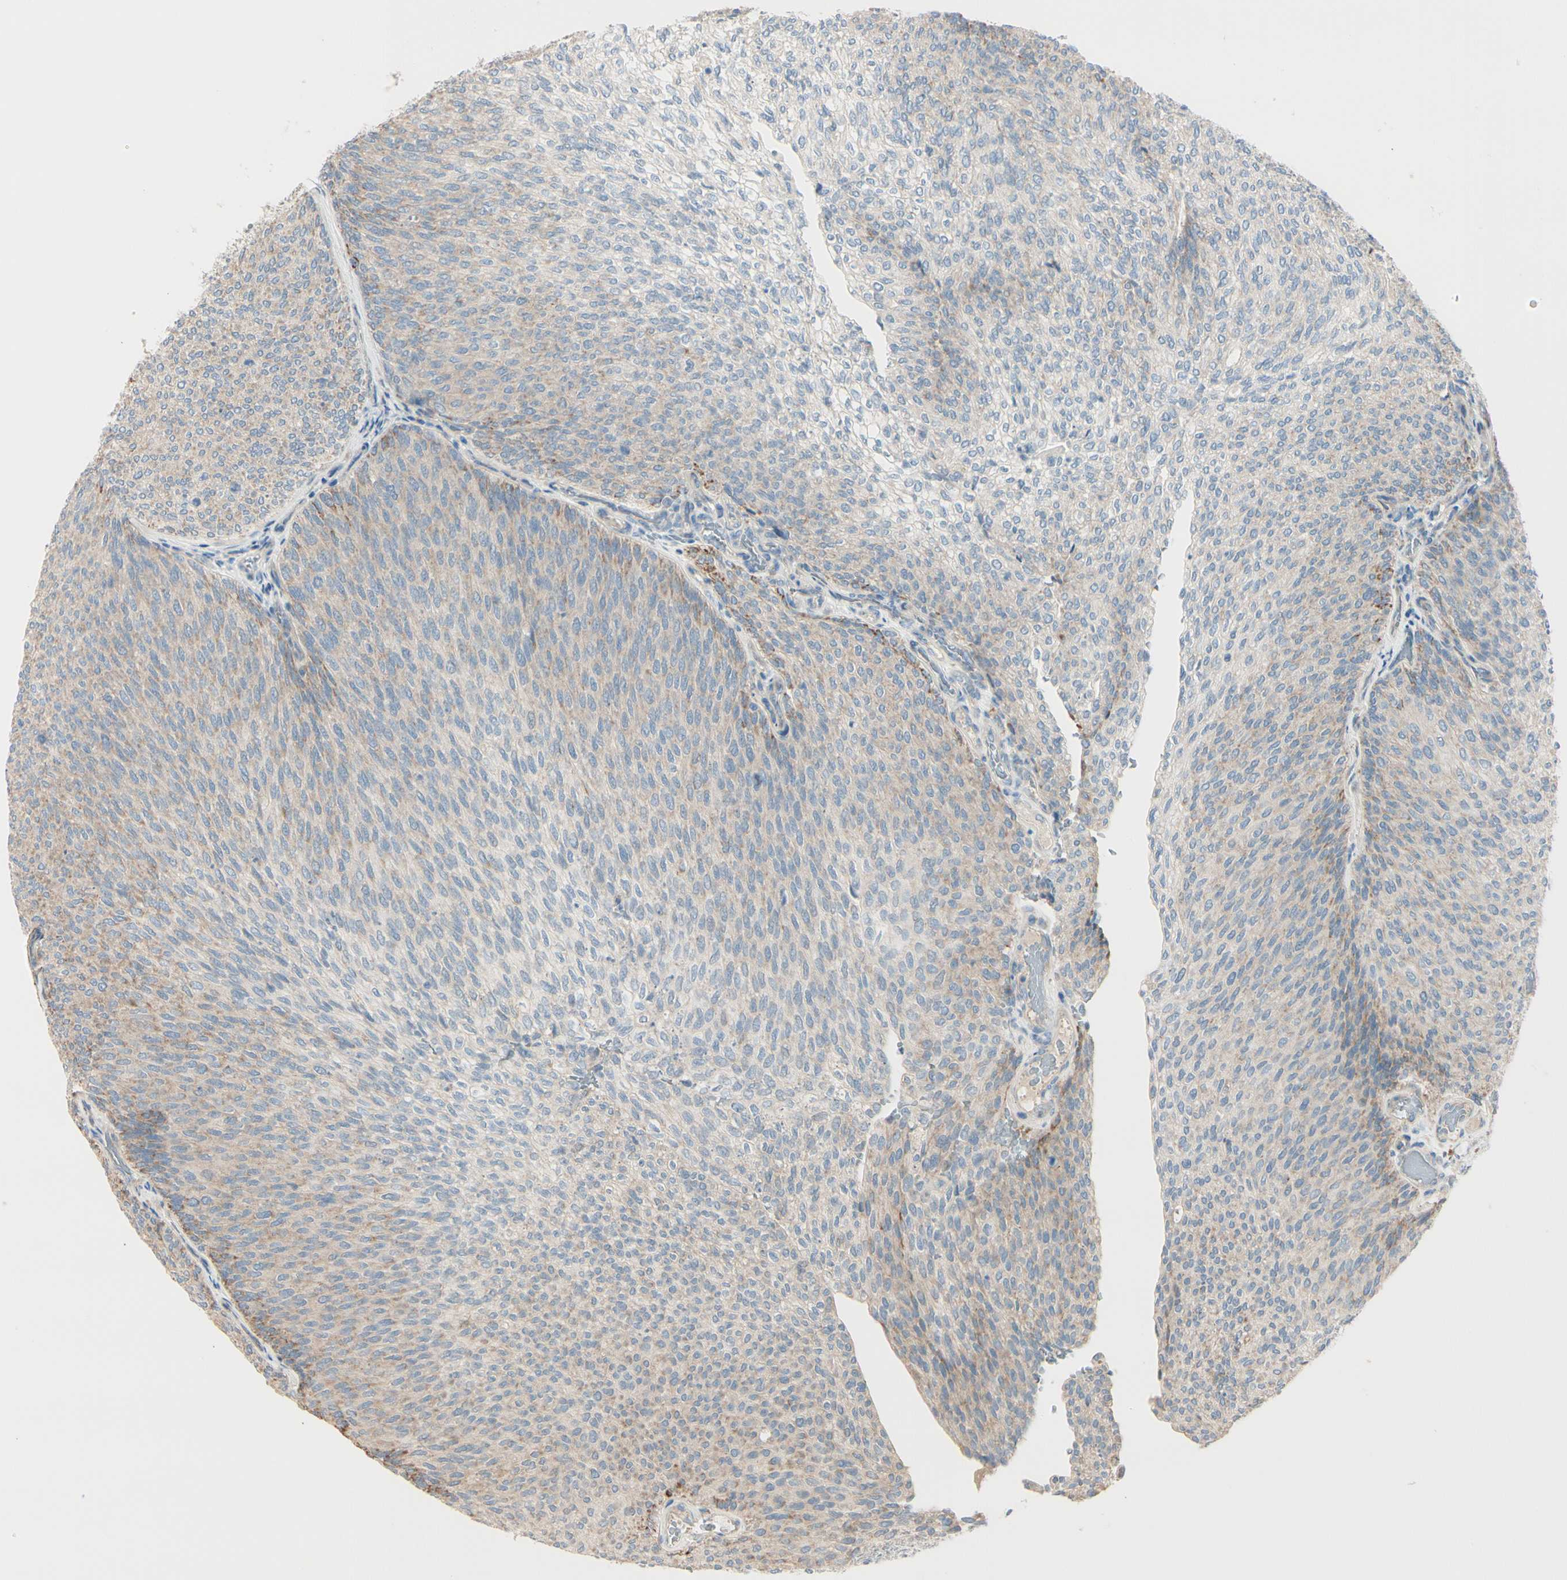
{"staining": {"intensity": "weak", "quantity": "25%-75%", "location": "cytoplasmic/membranous"}, "tissue": "urothelial cancer", "cell_type": "Tumor cells", "image_type": "cancer", "snomed": [{"axis": "morphology", "description": "Urothelial carcinoma, Low grade"}, {"axis": "topography", "description": "Urinary bladder"}], "caption": "The histopathology image displays staining of urothelial cancer, revealing weak cytoplasmic/membranous protein positivity (brown color) within tumor cells.", "gene": "EPHA3", "patient": {"sex": "female", "age": 79}}